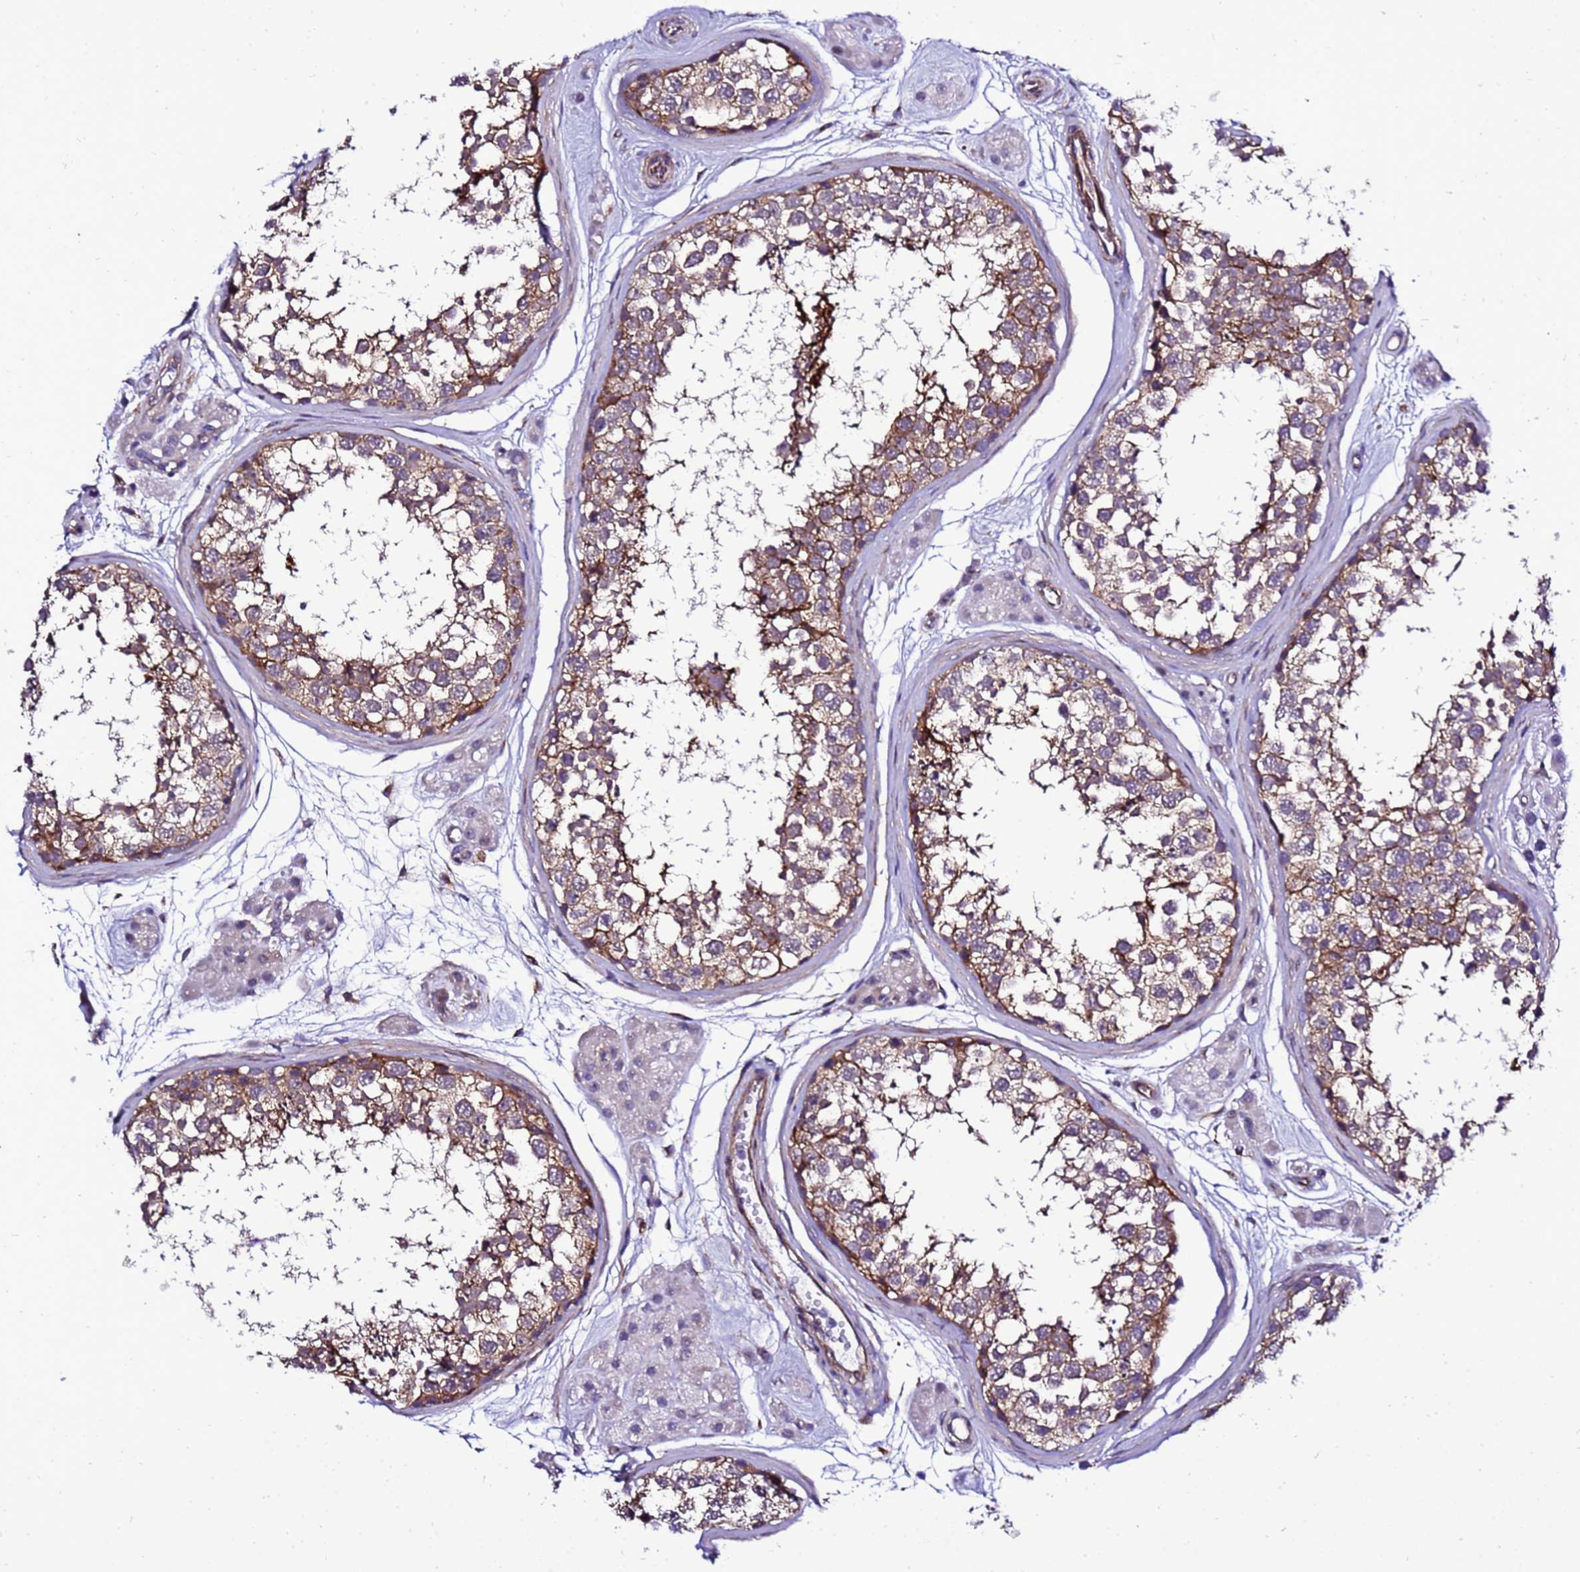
{"staining": {"intensity": "moderate", "quantity": ">75%", "location": "cytoplasmic/membranous"}, "tissue": "testis", "cell_type": "Cells in seminiferous ducts", "image_type": "normal", "snomed": [{"axis": "morphology", "description": "Normal tissue, NOS"}, {"axis": "topography", "description": "Testis"}], "caption": "An image of testis stained for a protein shows moderate cytoplasmic/membranous brown staining in cells in seminiferous ducts. (DAB (3,3'-diaminobenzidine) IHC, brown staining for protein, blue staining for nuclei).", "gene": "GZF1", "patient": {"sex": "male", "age": 56}}